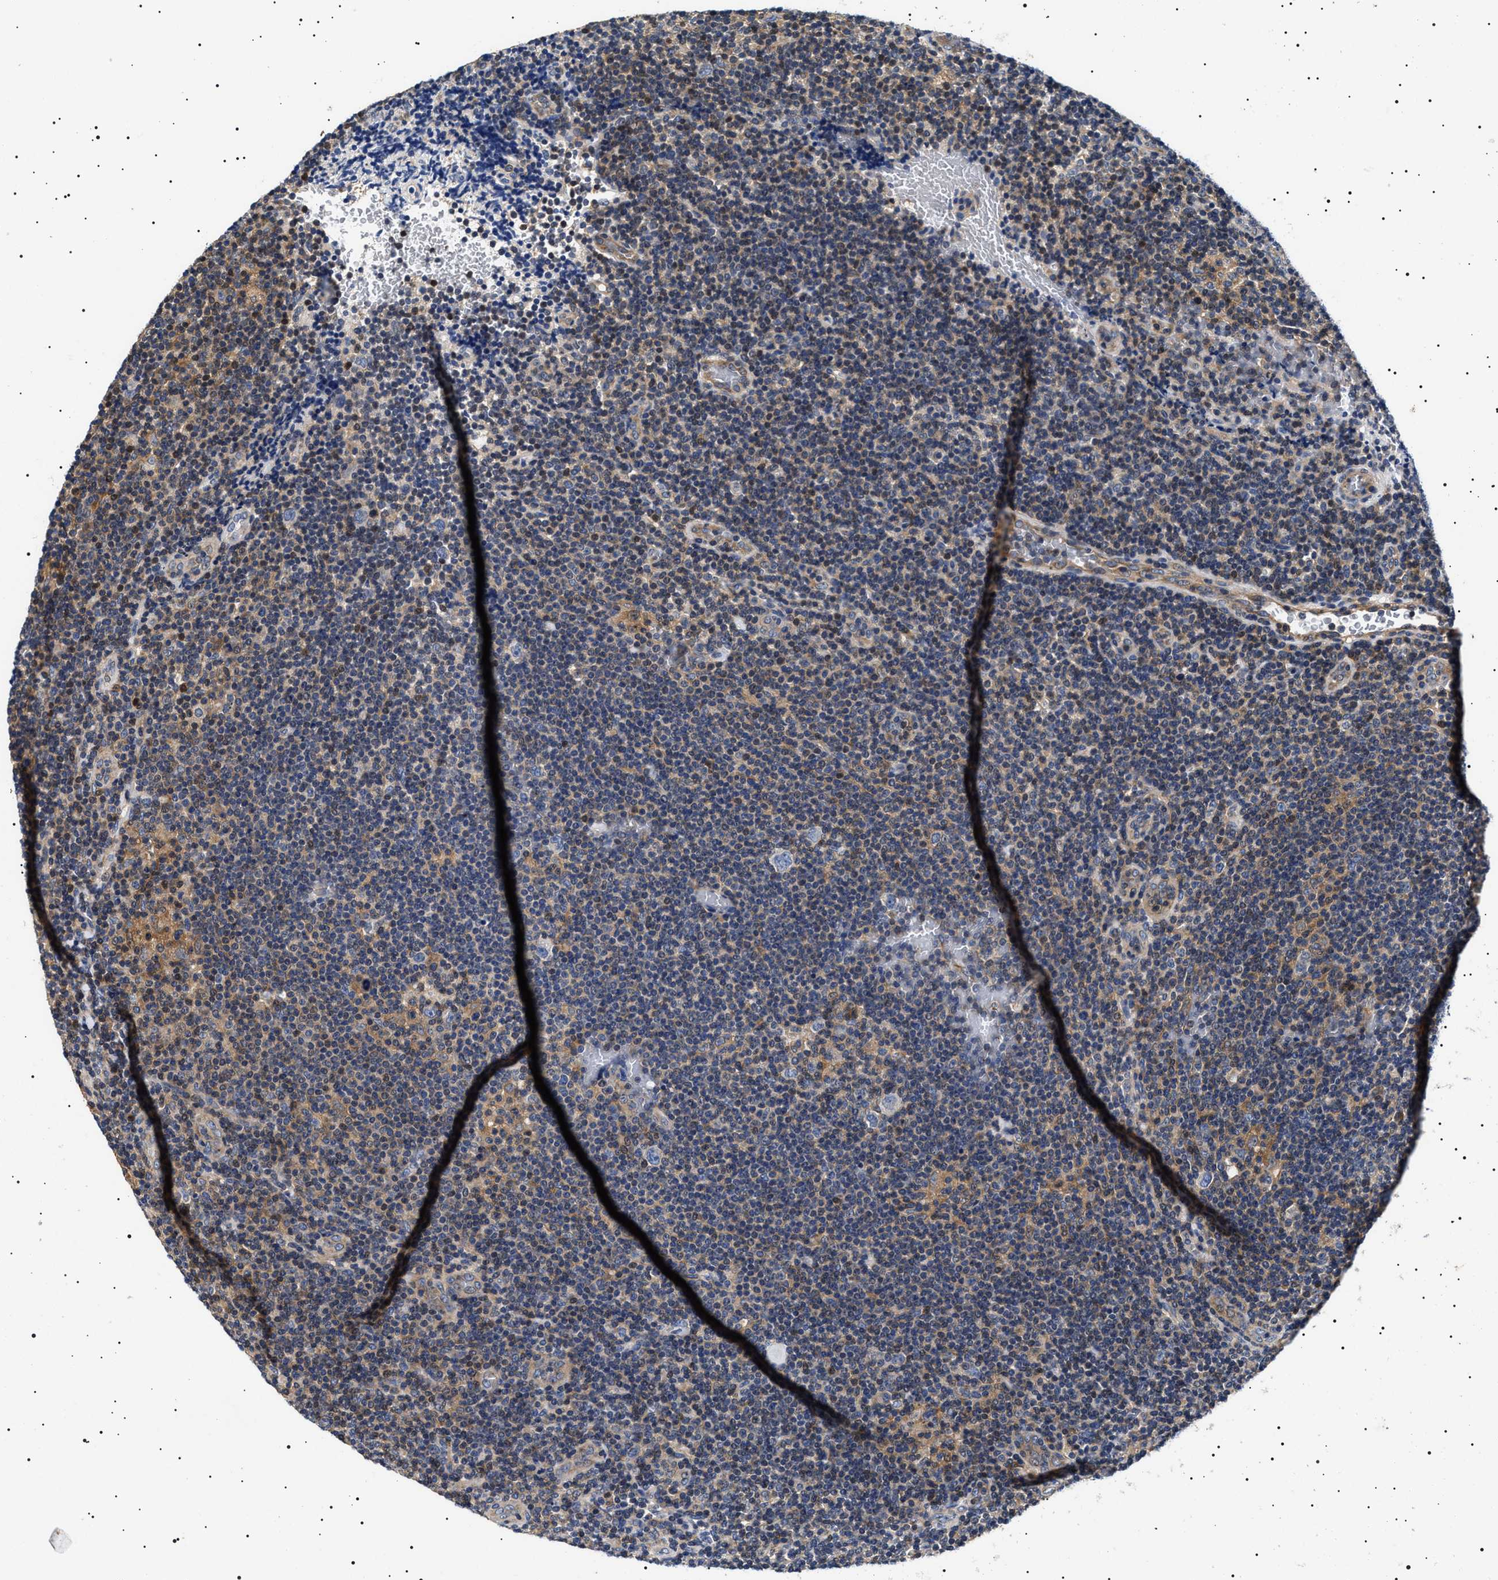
{"staining": {"intensity": "negative", "quantity": "none", "location": "none"}, "tissue": "lymphoma", "cell_type": "Tumor cells", "image_type": "cancer", "snomed": [{"axis": "morphology", "description": "Hodgkin's disease, NOS"}, {"axis": "topography", "description": "Lymph node"}], "caption": "IHC histopathology image of neoplastic tissue: lymphoma stained with DAB (3,3'-diaminobenzidine) exhibits no significant protein expression in tumor cells. The staining was performed using DAB (3,3'-diaminobenzidine) to visualize the protein expression in brown, while the nuclei were stained in blue with hematoxylin (Magnification: 20x).", "gene": "SLC4A7", "patient": {"sex": "female", "age": 57}}